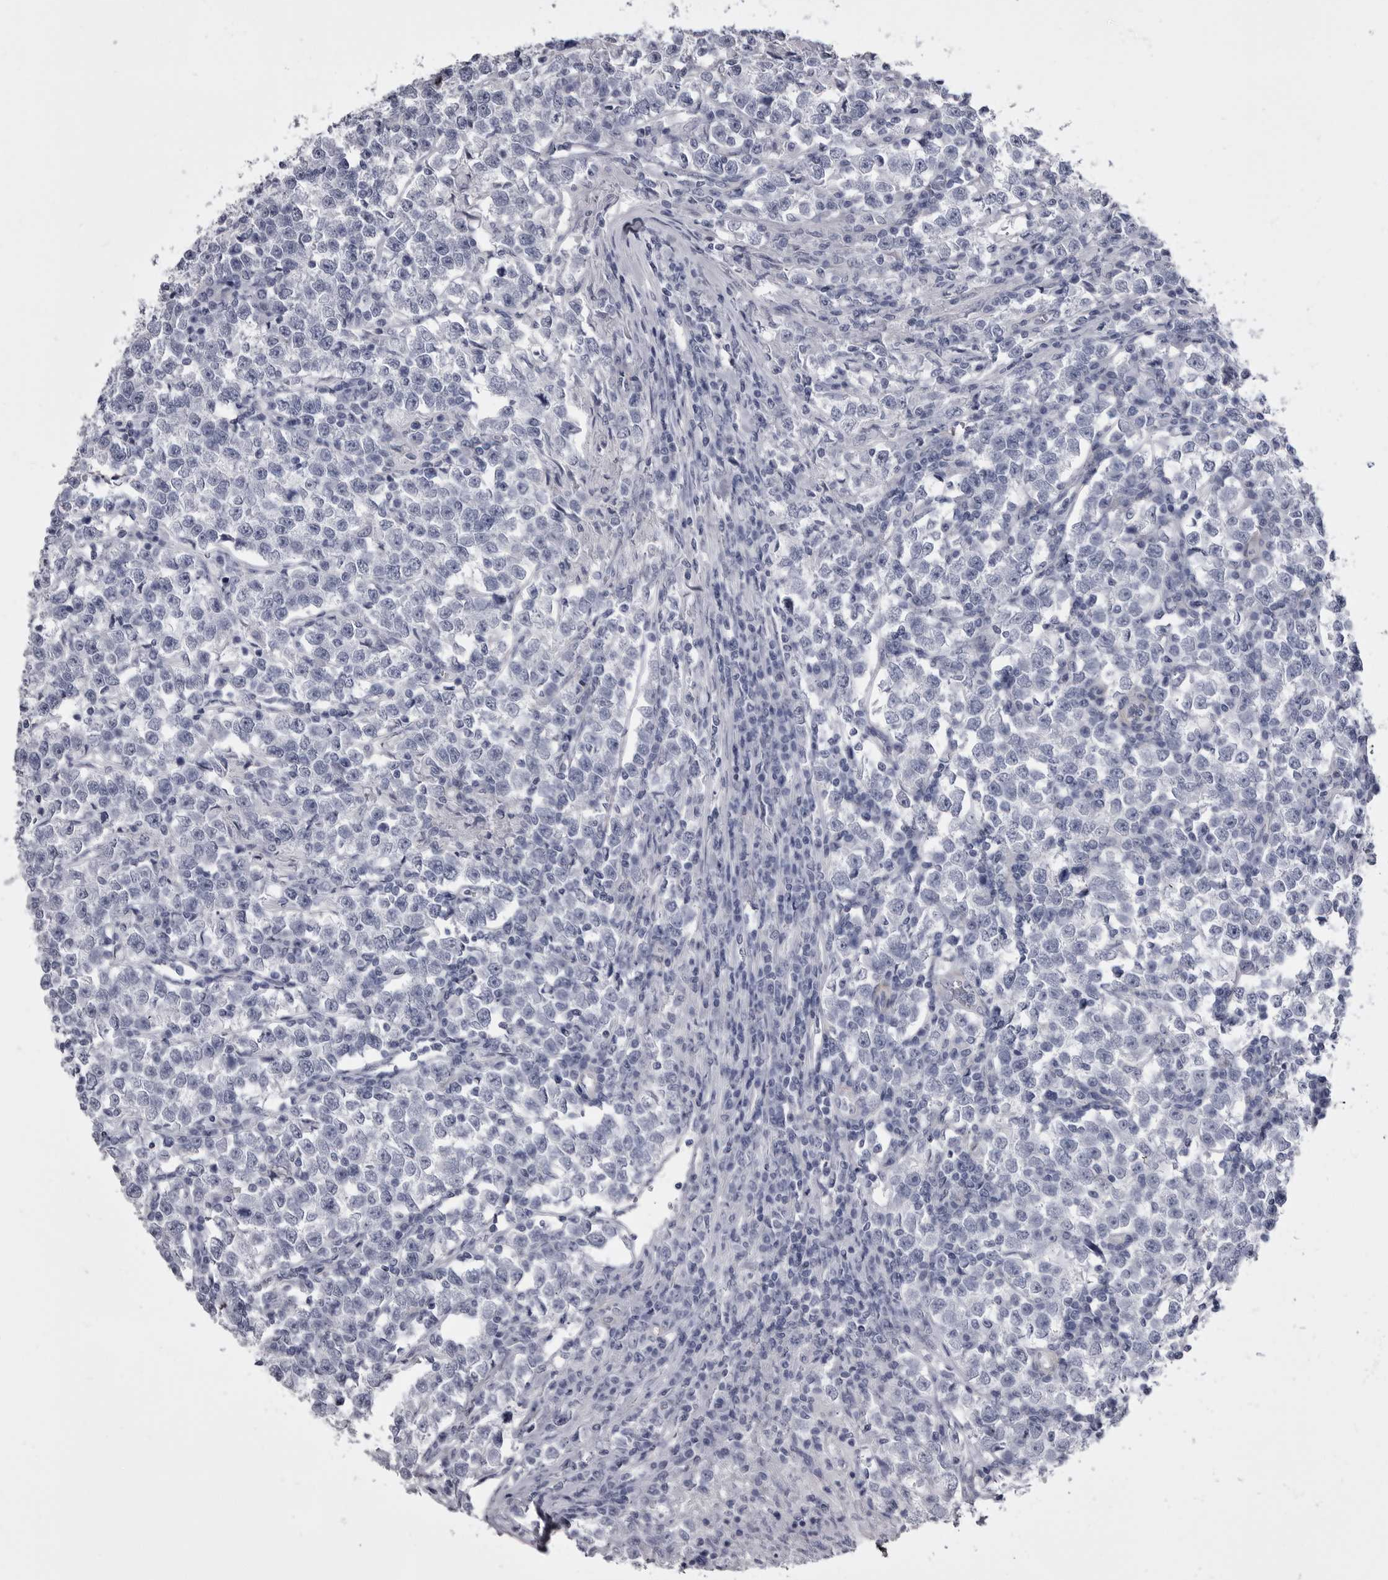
{"staining": {"intensity": "negative", "quantity": "none", "location": "none"}, "tissue": "testis cancer", "cell_type": "Tumor cells", "image_type": "cancer", "snomed": [{"axis": "morphology", "description": "Normal tissue, NOS"}, {"axis": "morphology", "description": "Seminoma, NOS"}, {"axis": "topography", "description": "Testis"}], "caption": "IHC of human seminoma (testis) reveals no expression in tumor cells.", "gene": "ANK2", "patient": {"sex": "male", "age": 43}}